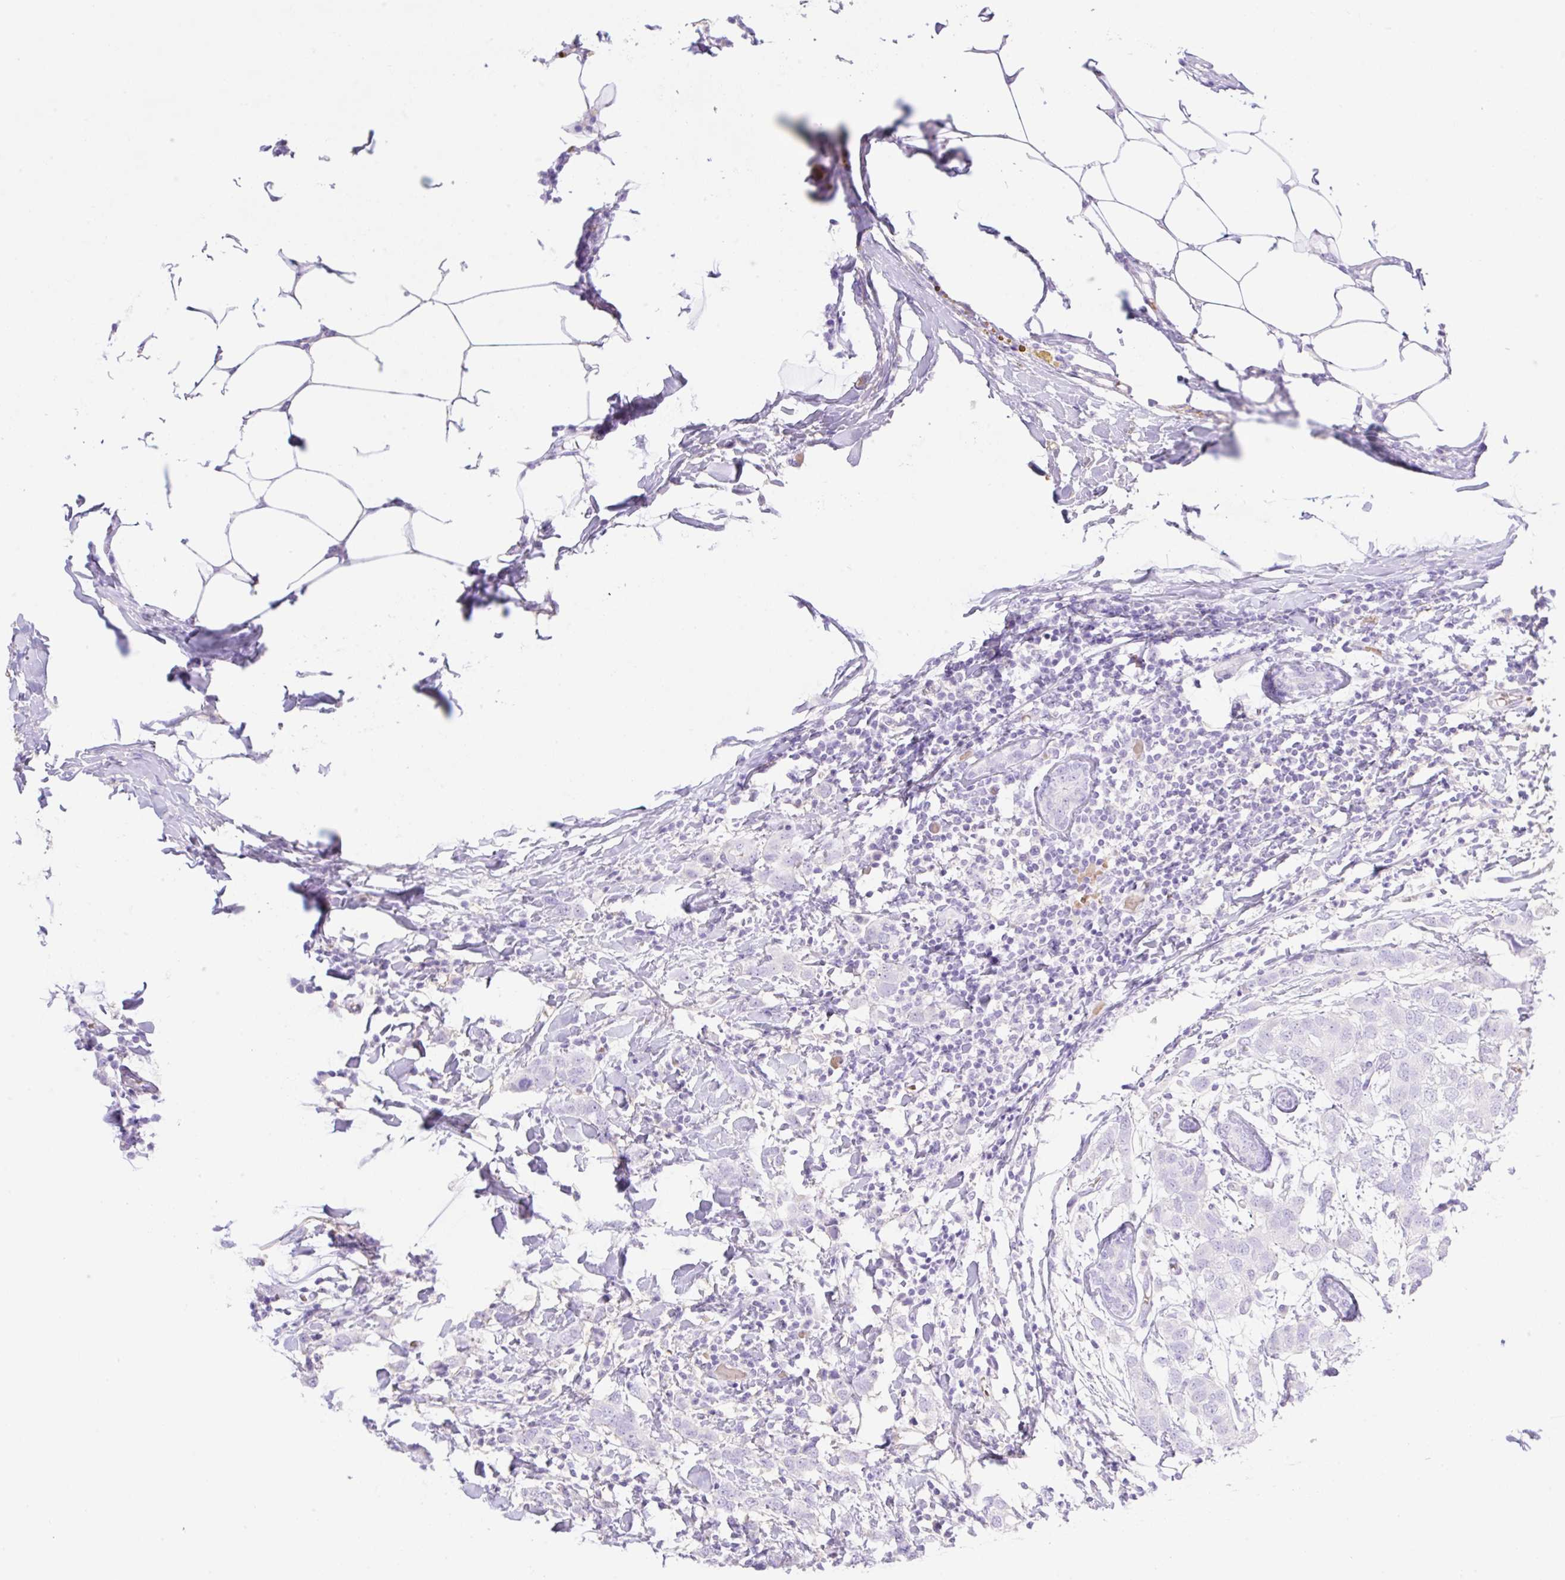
{"staining": {"intensity": "negative", "quantity": "none", "location": "none"}, "tissue": "breast cancer", "cell_type": "Tumor cells", "image_type": "cancer", "snomed": [{"axis": "morphology", "description": "Duct carcinoma"}, {"axis": "topography", "description": "Breast"}], "caption": "Tumor cells are negative for protein expression in human breast intraductal carcinoma. (Stains: DAB (3,3'-diaminobenzidine) immunohistochemistry with hematoxylin counter stain, Microscopy: brightfield microscopy at high magnification).", "gene": "CDX1", "patient": {"sex": "female", "age": 50}}